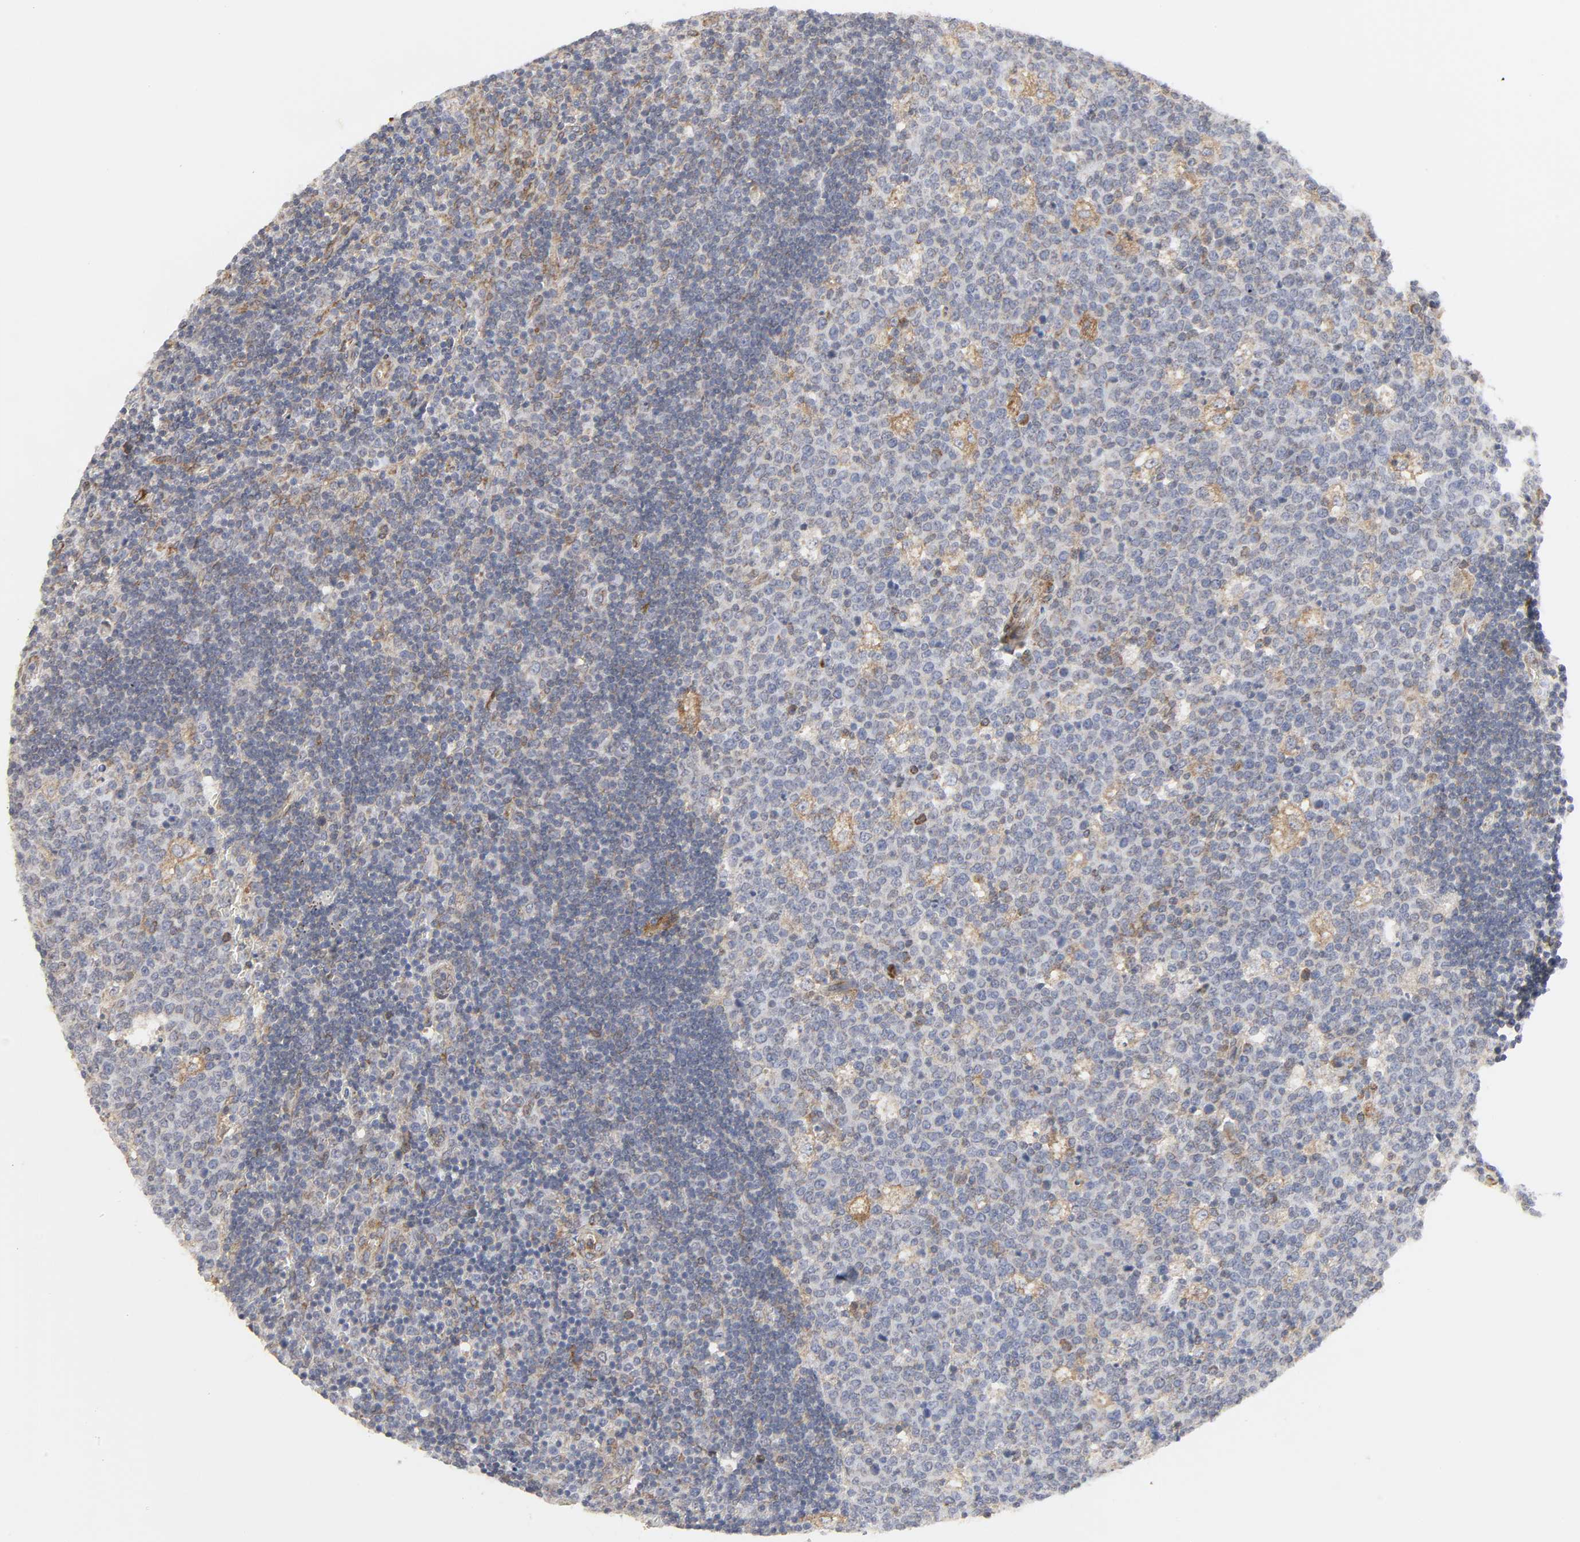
{"staining": {"intensity": "weak", "quantity": "<25%", "location": "cytoplasmic/membranous"}, "tissue": "lymph node", "cell_type": "Germinal center cells", "image_type": "normal", "snomed": [{"axis": "morphology", "description": "Normal tissue, NOS"}, {"axis": "topography", "description": "Lymph node"}, {"axis": "topography", "description": "Salivary gland"}], "caption": "IHC histopathology image of normal human lymph node stained for a protein (brown), which demonstrates no expression in germinal center cells.", "gene": "POR", "patient": {"sex": "male", "age": 8}}